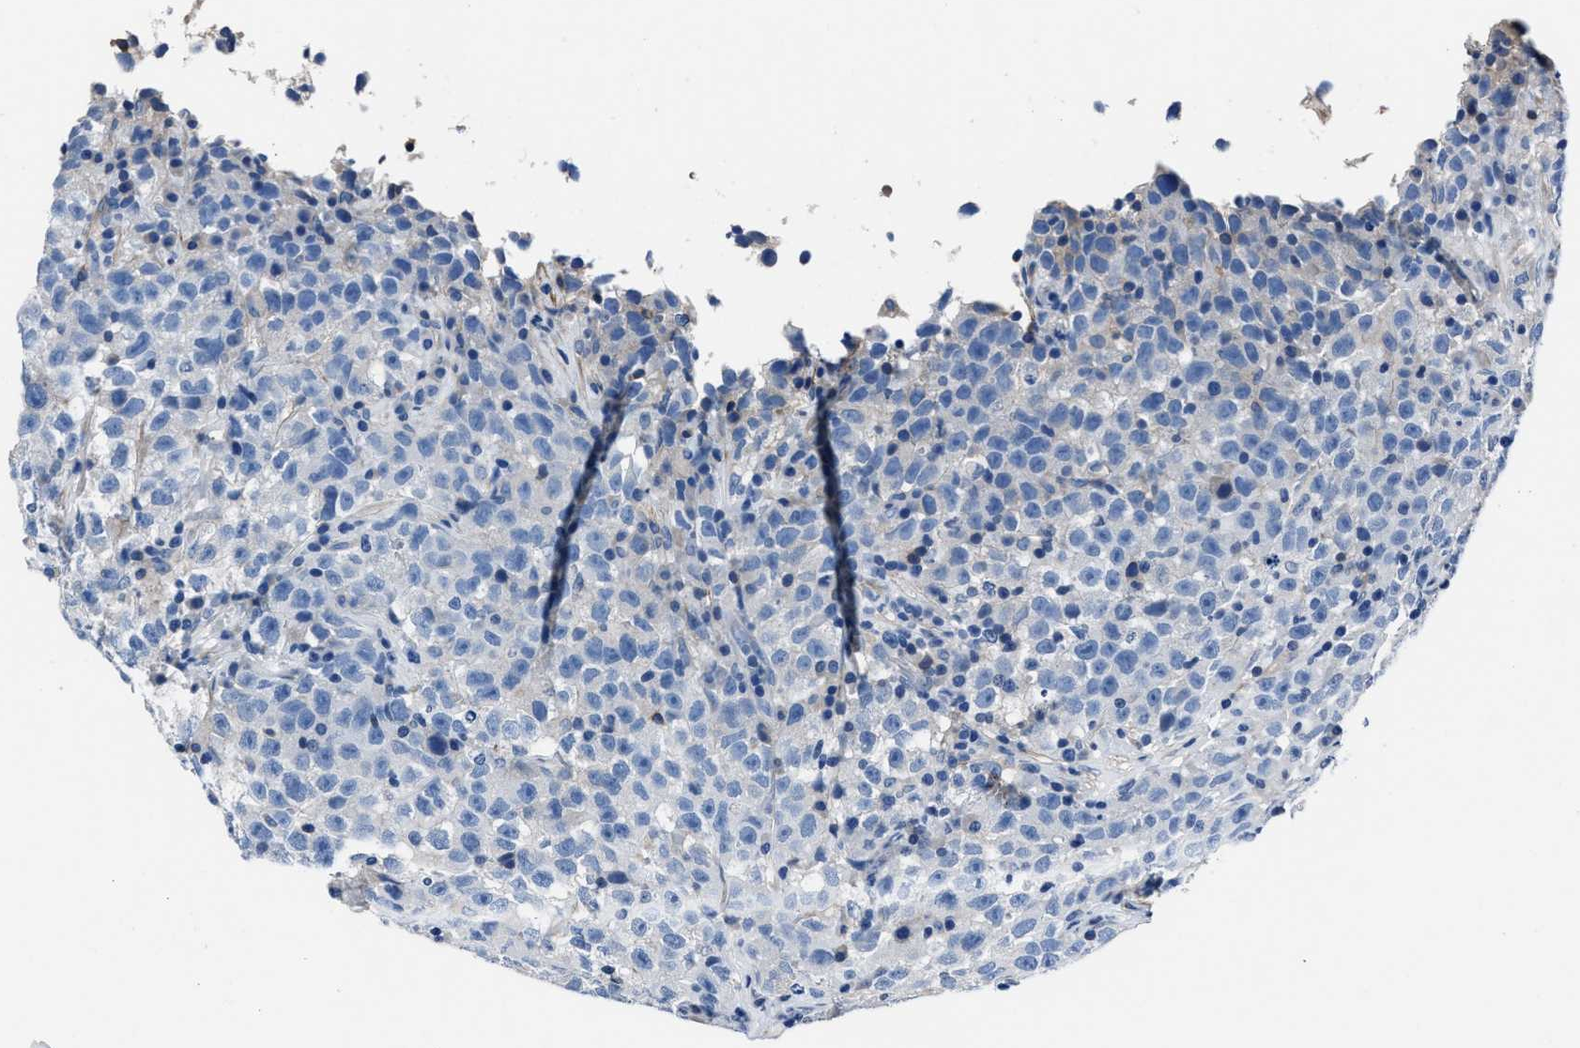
{"staining": {"intensity": "negative", "quantity": "none", "location": "none"}, "tissue": "testis cancer", "cell_type": "Tumor cells", "image_type": "cancer", "snomed": [{"axis": "morphology", "description": "Seminoma, NOS"}, {"axis": "topography", "description": "Testis"}], "caption": "A high-resolution histopathology image shows IHC staining of testis cancer, which demonstrates no significant positivity in tumor cells.", "gene": "LMO7", "patient": {"sex": "male", "age": 22}}